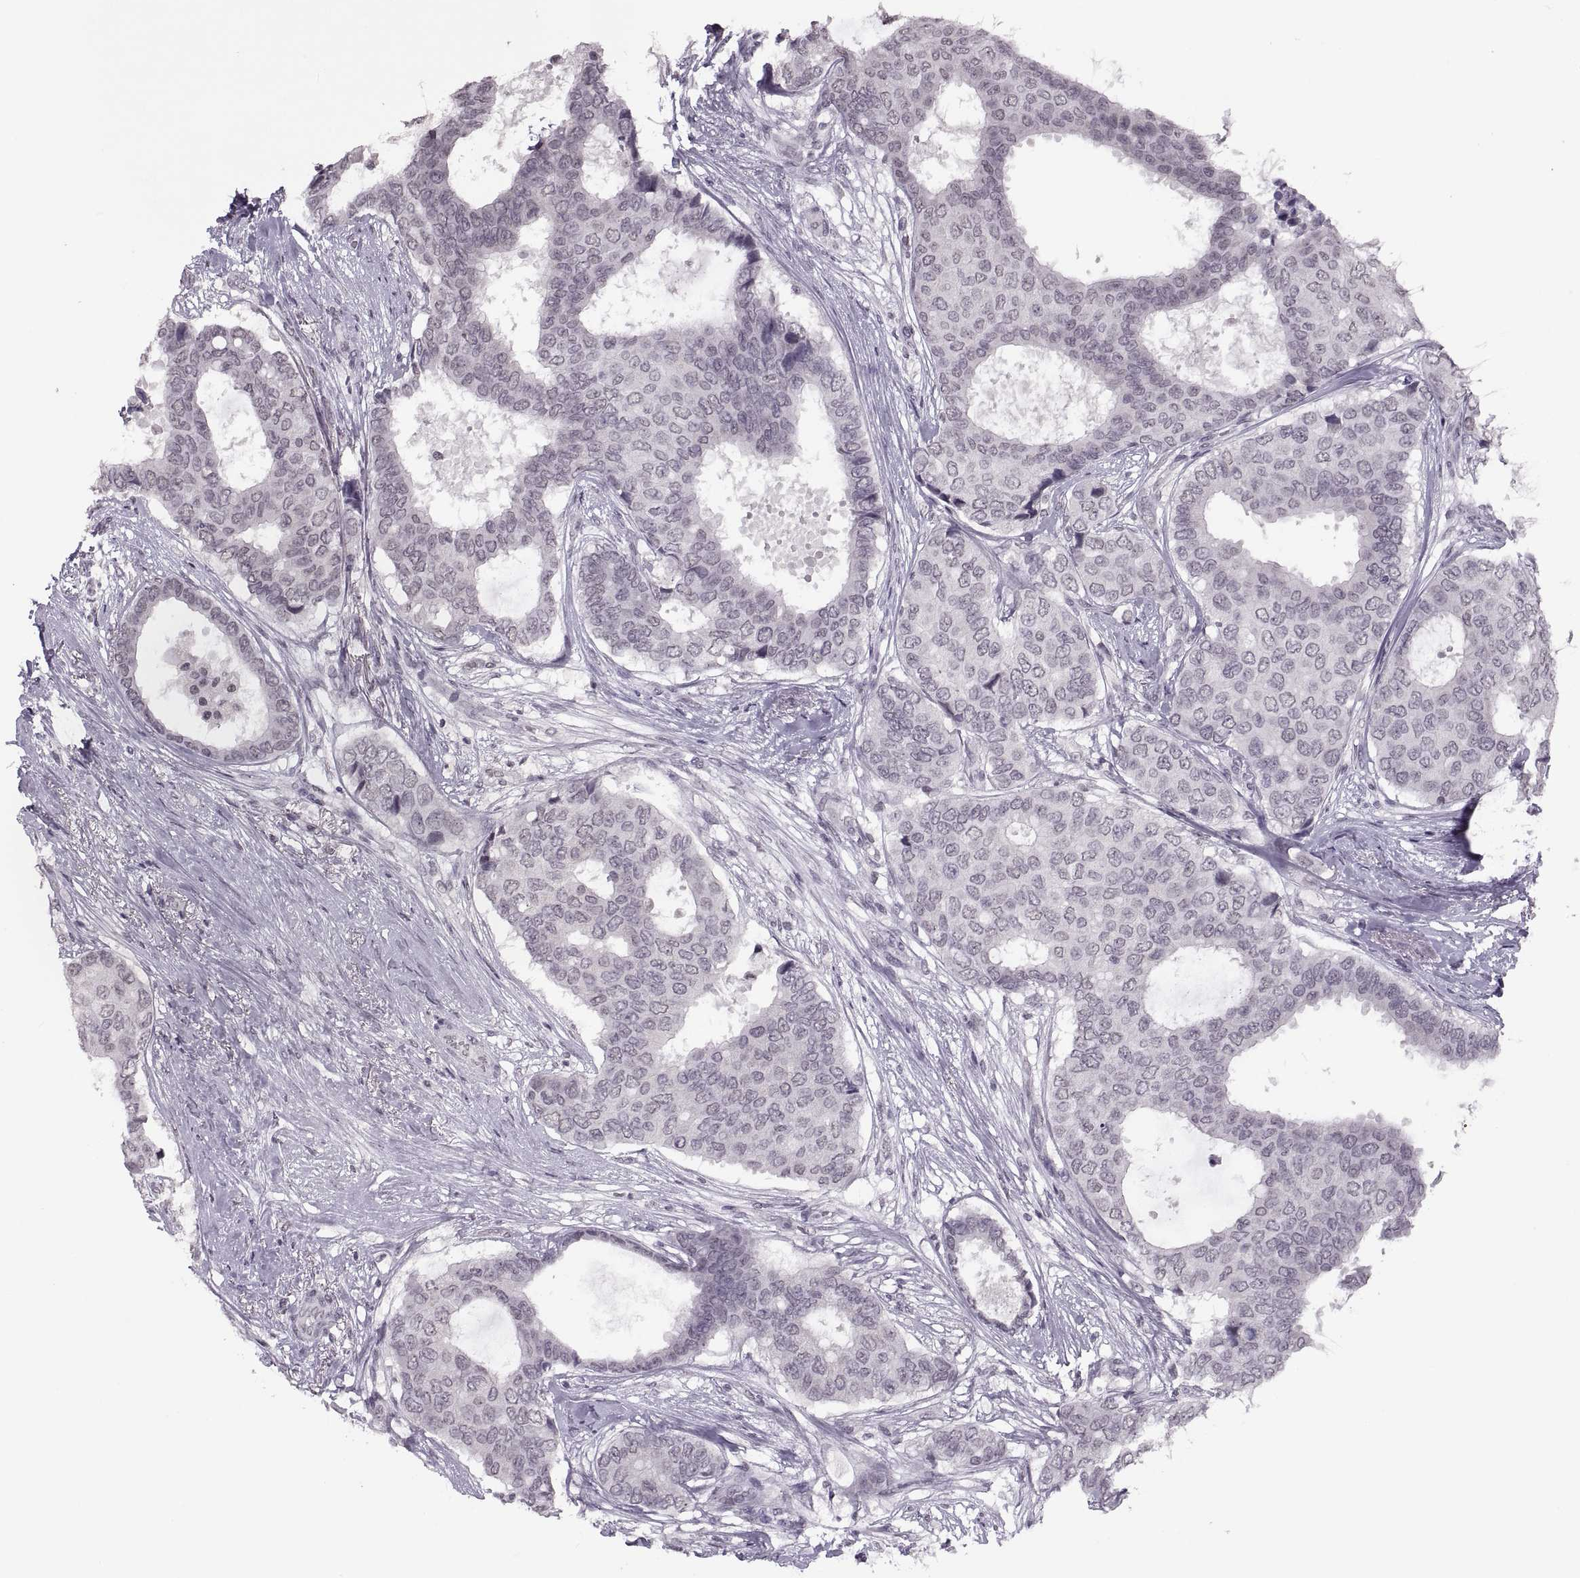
{"staining": {"intensity": "negative", "quantity": "none", "location": "none"}, "tissue": "breast cancer", "cell_type": "Tumor cells", "image_type": "cancer", "snomed": [{"axis": "morphology", "description": "Duct carcinoma"}, {"axis": "topography", "description": "Breast"}], "caption": "Human breast cancer (infiltrating ductal carcinoma) stained for a protein using IHC exhibits no staining in tumor cells.", "gene": "OTP", "patient": {"sex": "female", "age": 75}}